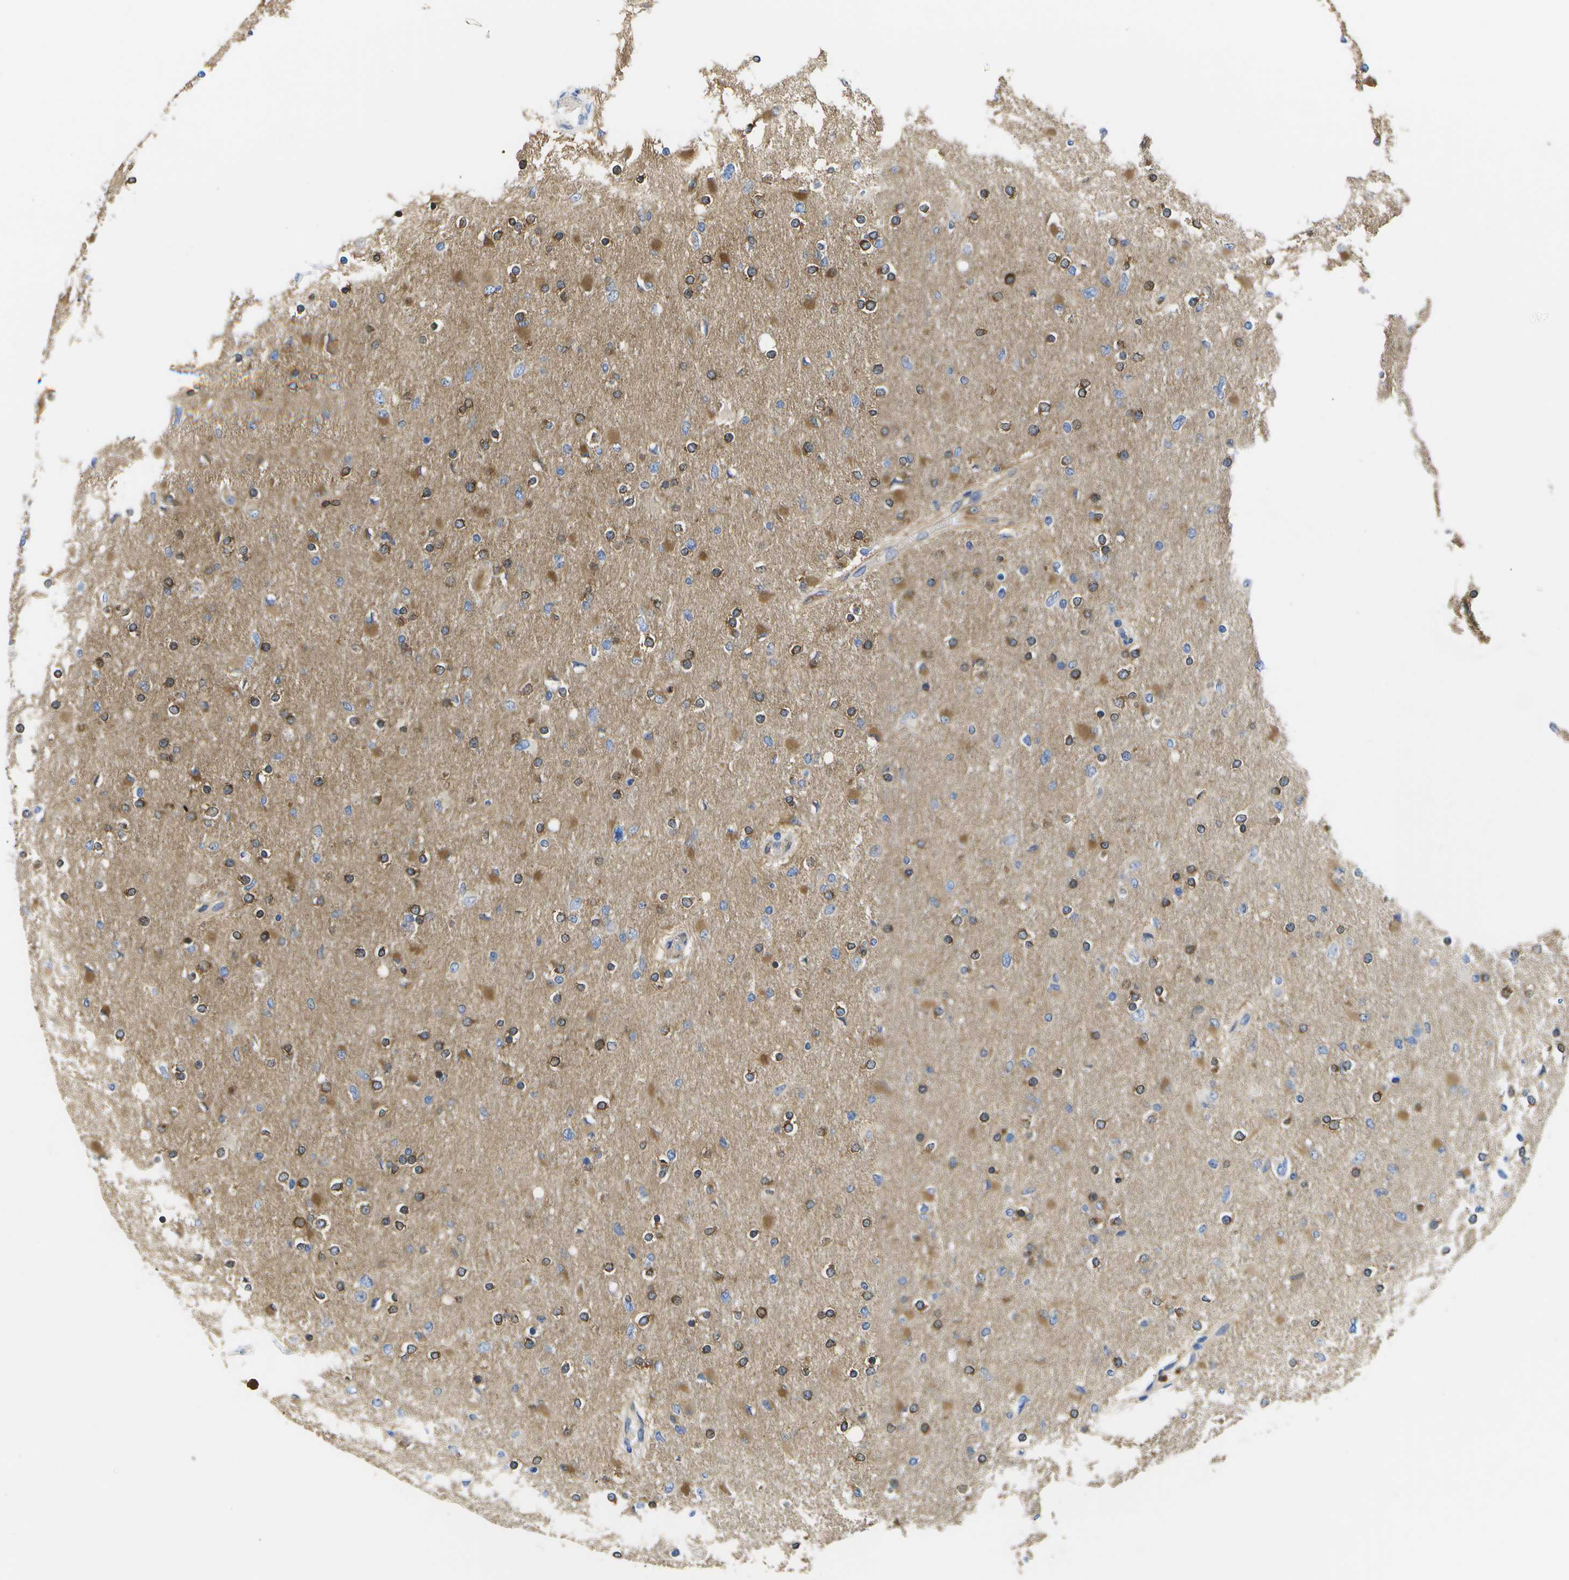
{"staining": {"intensity": "moderate", "quantity": "25%-75%", "location": "cytoplasmic/membranous"}, "tissue": "glioma", "cell_type": "Tumor cells", "image_type": "cancer", "snomed": [{"axis": "morphology", "description": "Glioma, malignant, High grade"}, {"axis": "topography", "description": "Cerebral cortex"}], "caption": "This photomicrograph exhibits immunohistochemistry staining of malignant glioma (high-grade), with medium moderate cytoplasmic/membranous positivity in about 25%-75% of tumor cells.", "gene": "DYSF", "patient": {"sex": "female", "age": 36}}